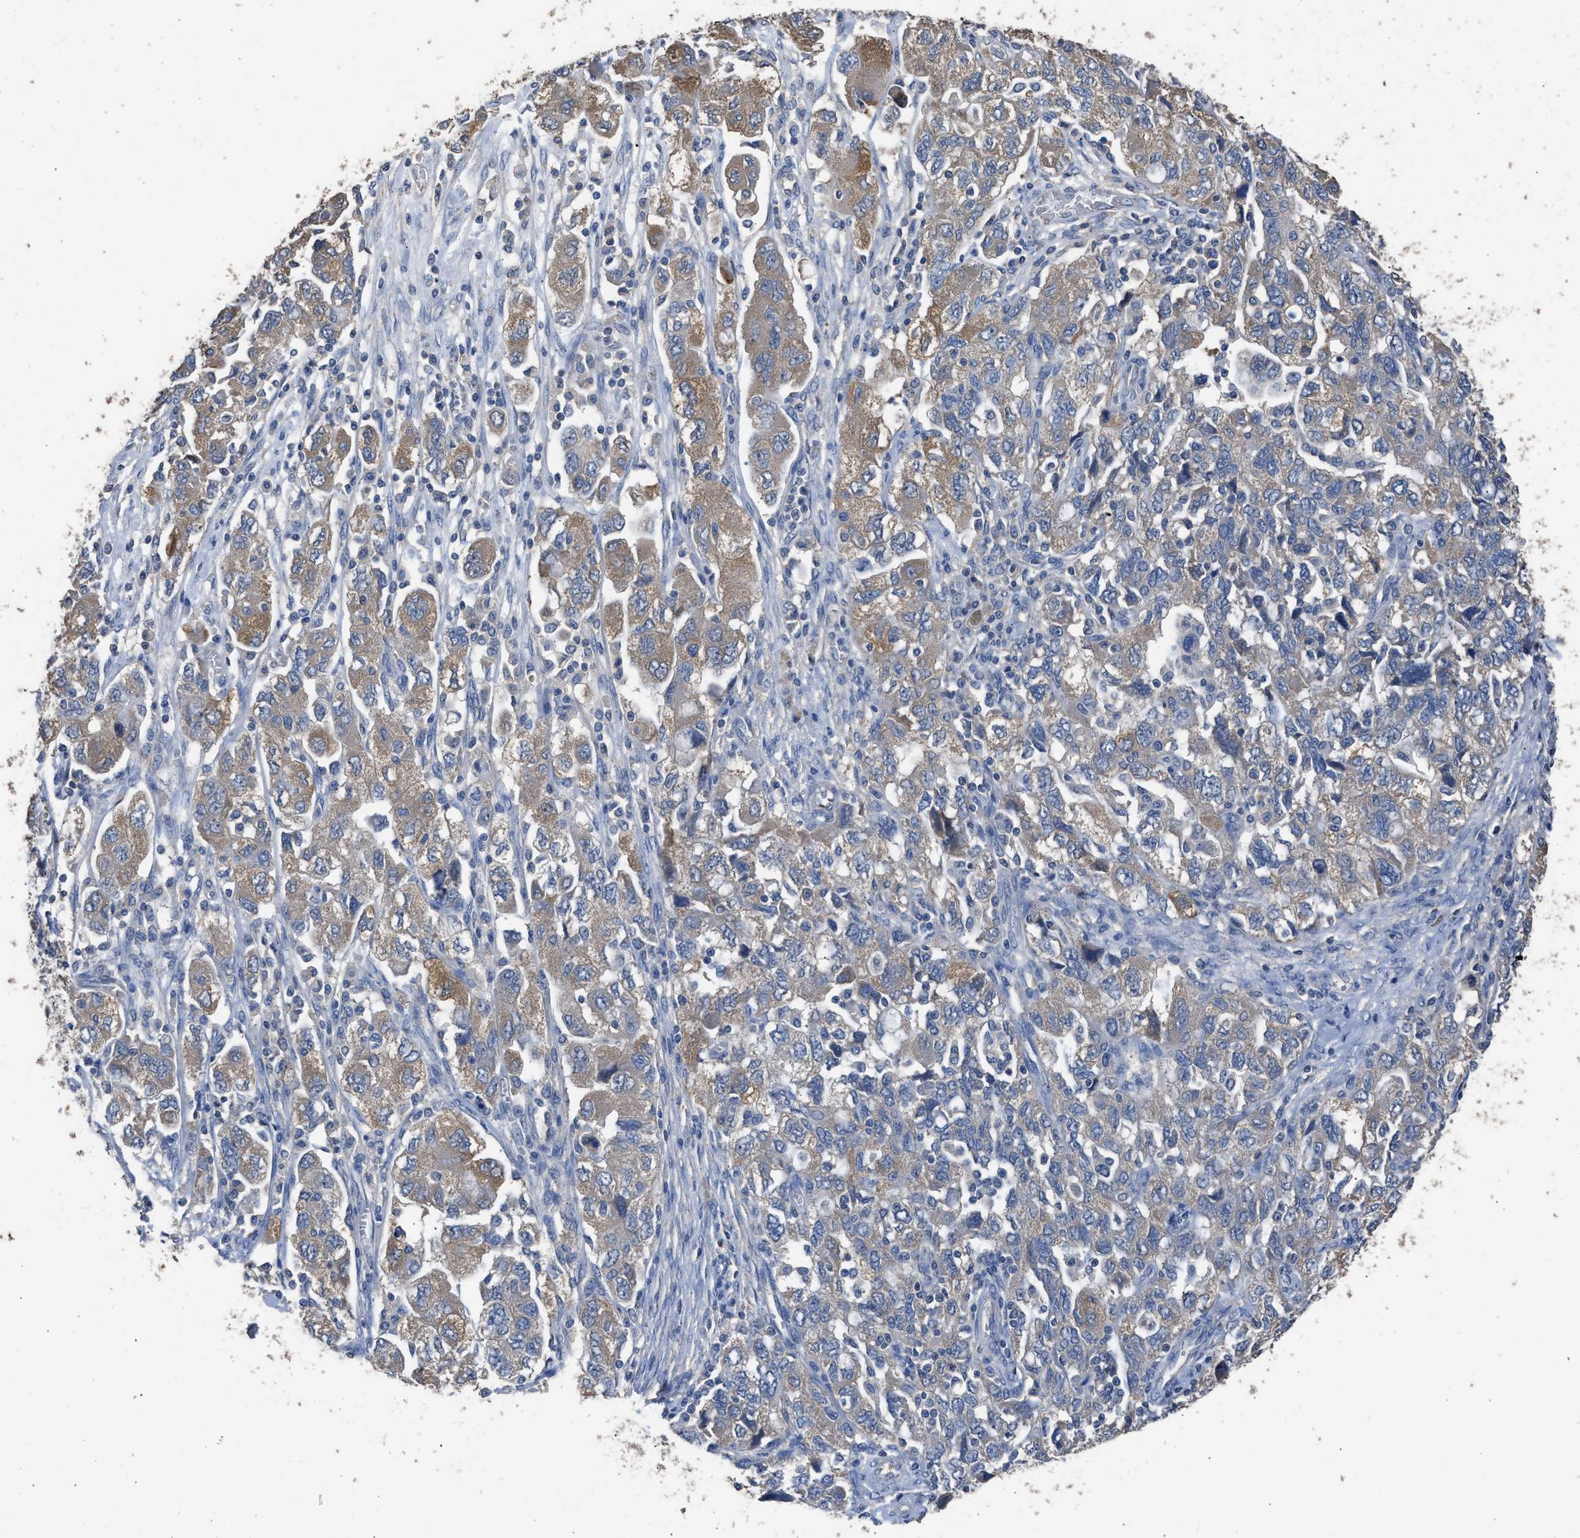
{"staining": {"intensity": "moderate", "quantity": ">75%", "location": "cytoplasmic/membranous"}, "tissue": "ovarian cancer", "cell_type": "Tumor cells", "image_type": "cancer", "snomed": [{"axis": "morphology", "description": "Carcinoma, NOS"}, {"axis": "morphology", "description": "Cystadenocarcinoma, serous, NOS"}, {"axis": "topography", "description": "Ovary"}], "caption": "Ovarian cancer stained with DAB immunohistochemistry (IHC) demonstrates medium levels of moderate cytoplasmic/membranous staining in approximately >75% of tumor cells.", "gene": "ITSN1", "patient": {"sex": "female", "age": 69}}